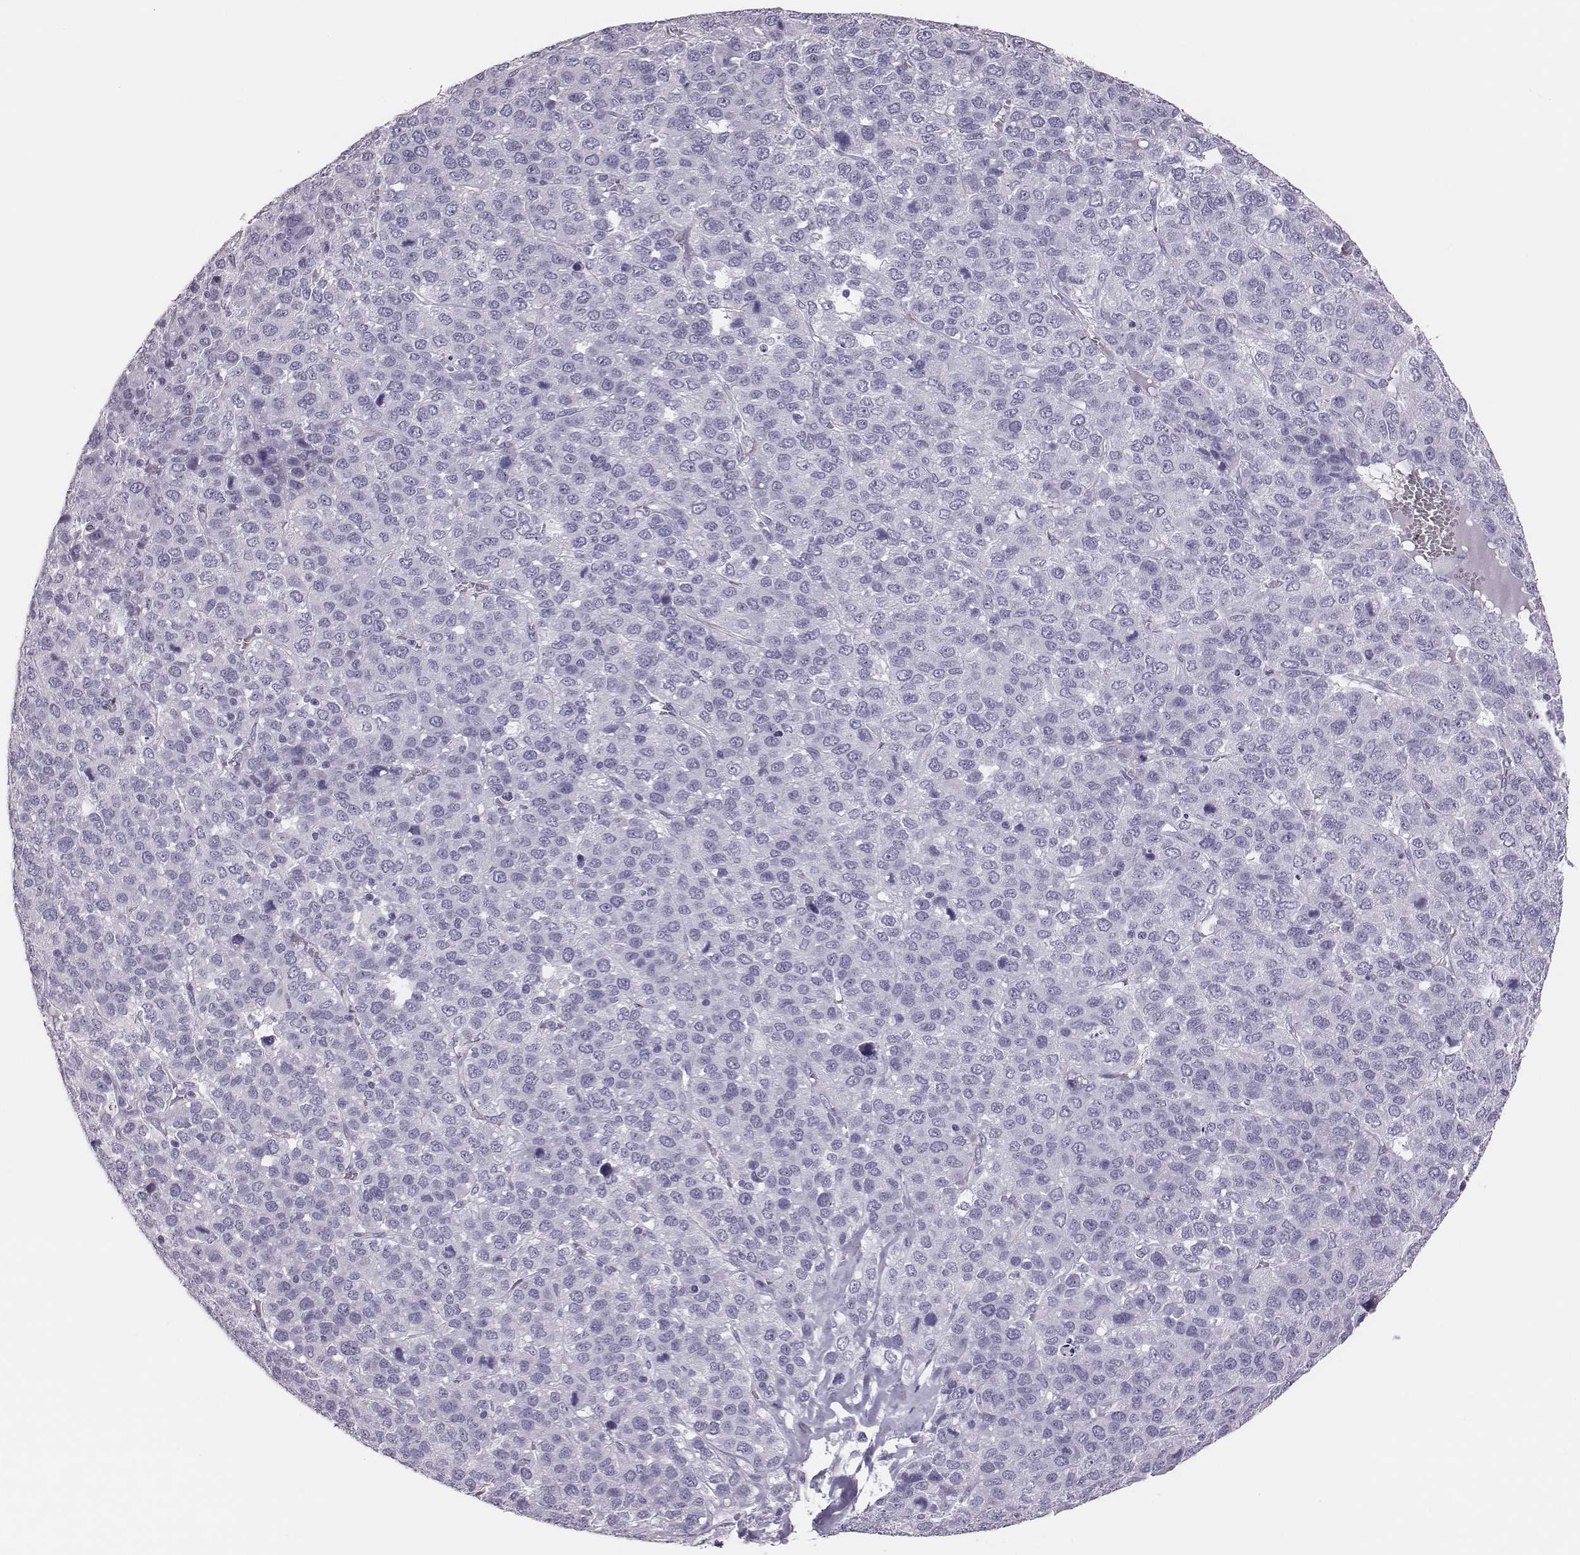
{"staining": {"intensity": "negative", "quantity": "none", "location": "none"}, "tissue": "liver cancer", "cell_type": "Tumor cells", "image_type": "cancer", "snomed": [{"axis": "morphology", "description": "Carcinoma, Hepatocellular, NOS"}, {"axis": "topography", "description": "Liver"}], "caption": "Immunohistochemistry (IHC) of human liver cancer (hepatocellular carcinoma) displays no expression in tumor cells.", "gene": "H1-6", "patient": {"sex": "male", "age": 69}}